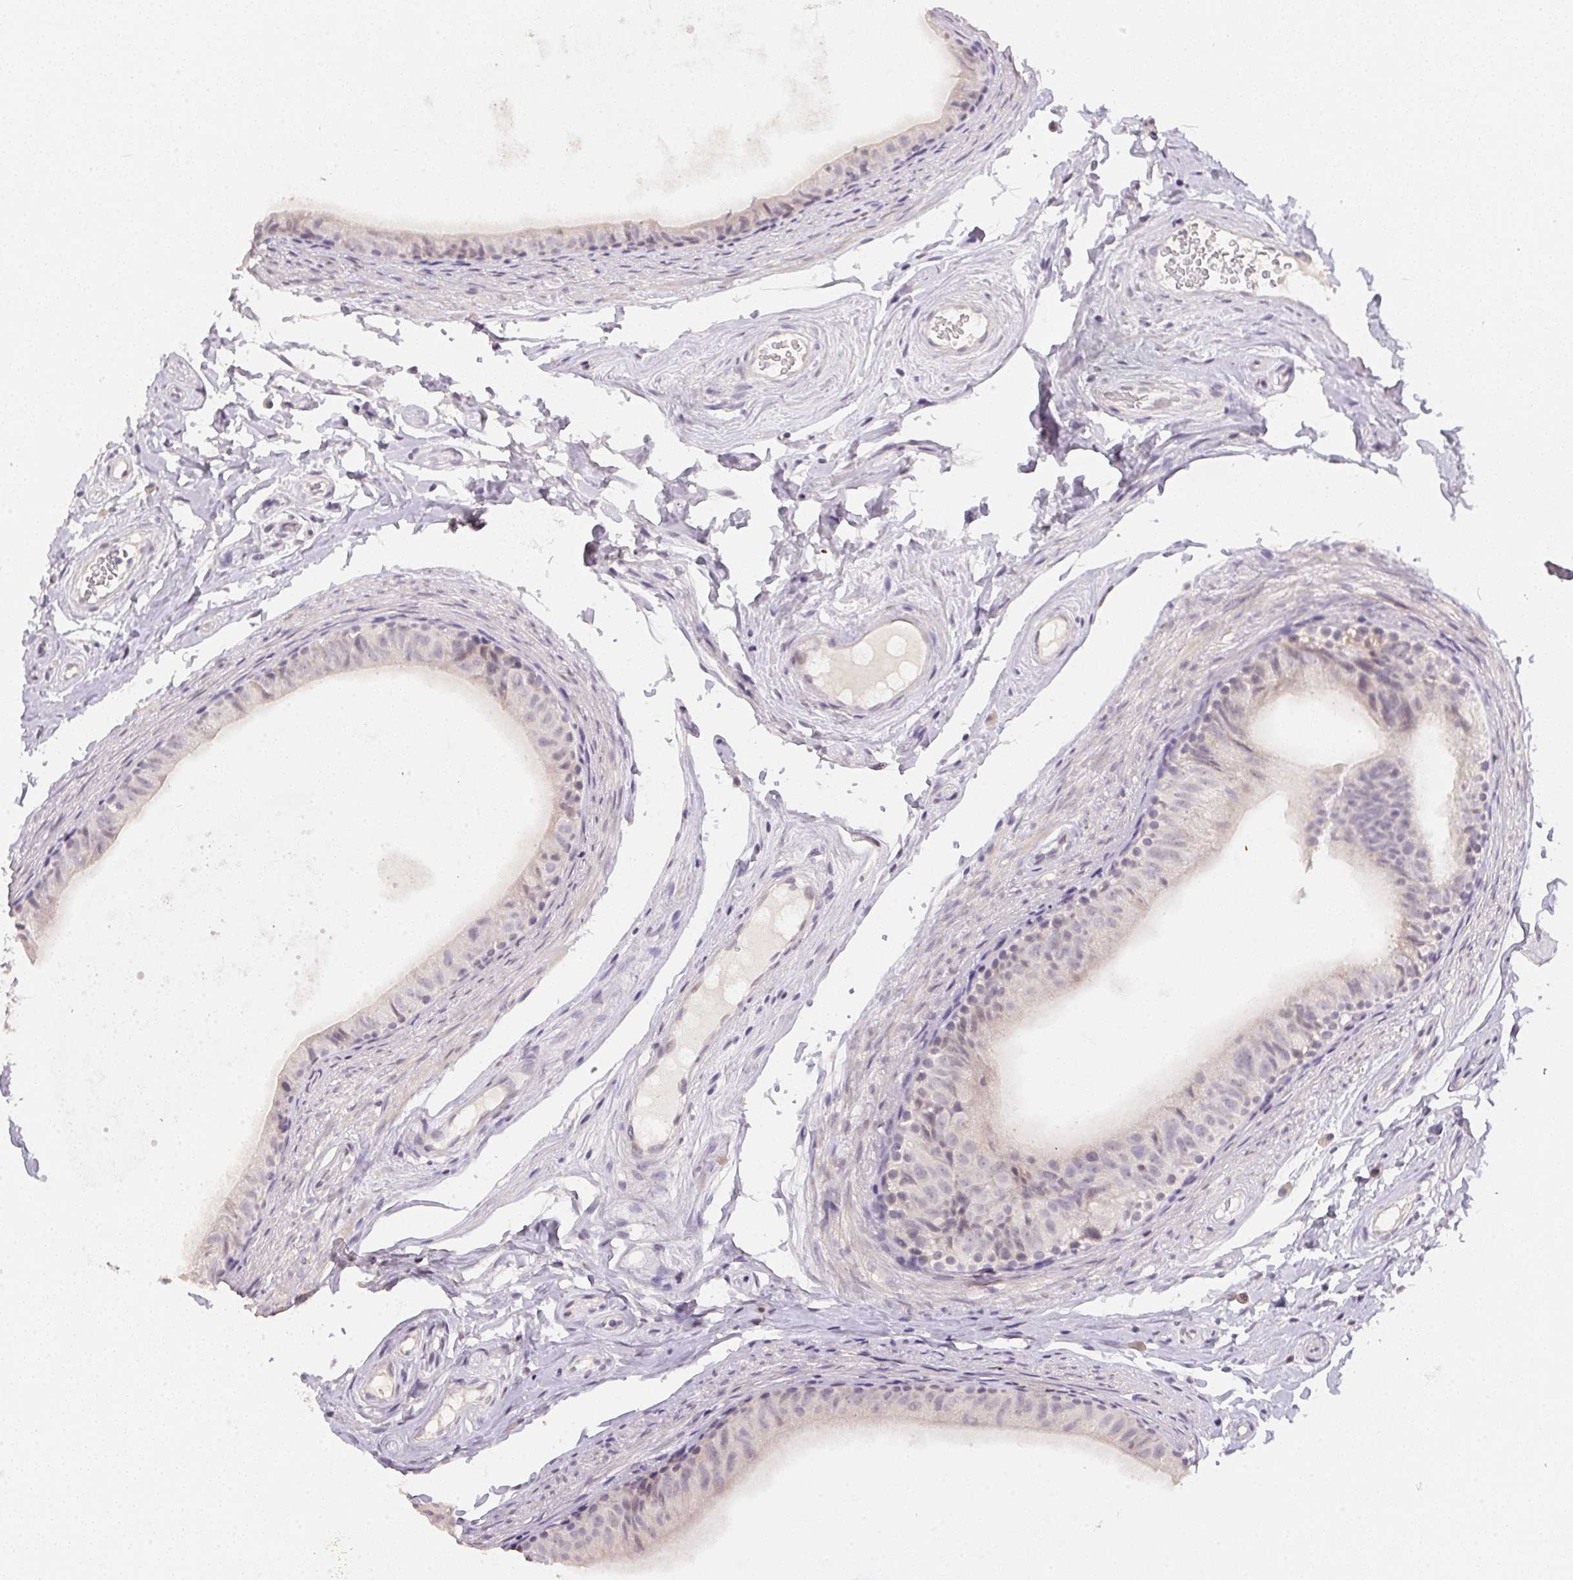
{"staining": {"intensity": "negative", "quantity": "none", "location": "none"}, "tissue": "epididymis", "cell_type": "Glandular cells", "image_type": "normal", "snomed": [{"axis": "morphology", "description": "Normal tissue, NOS"}, {"axis": "topography", "description": "Epididymis"}], "caption": "IHC histopathology image of benign epididymis: epididymis stained with DAB shows no significant protein expression in glandular cells.", "gene": "POLR3G", "patient": {"sex": "male", "age": 45}}